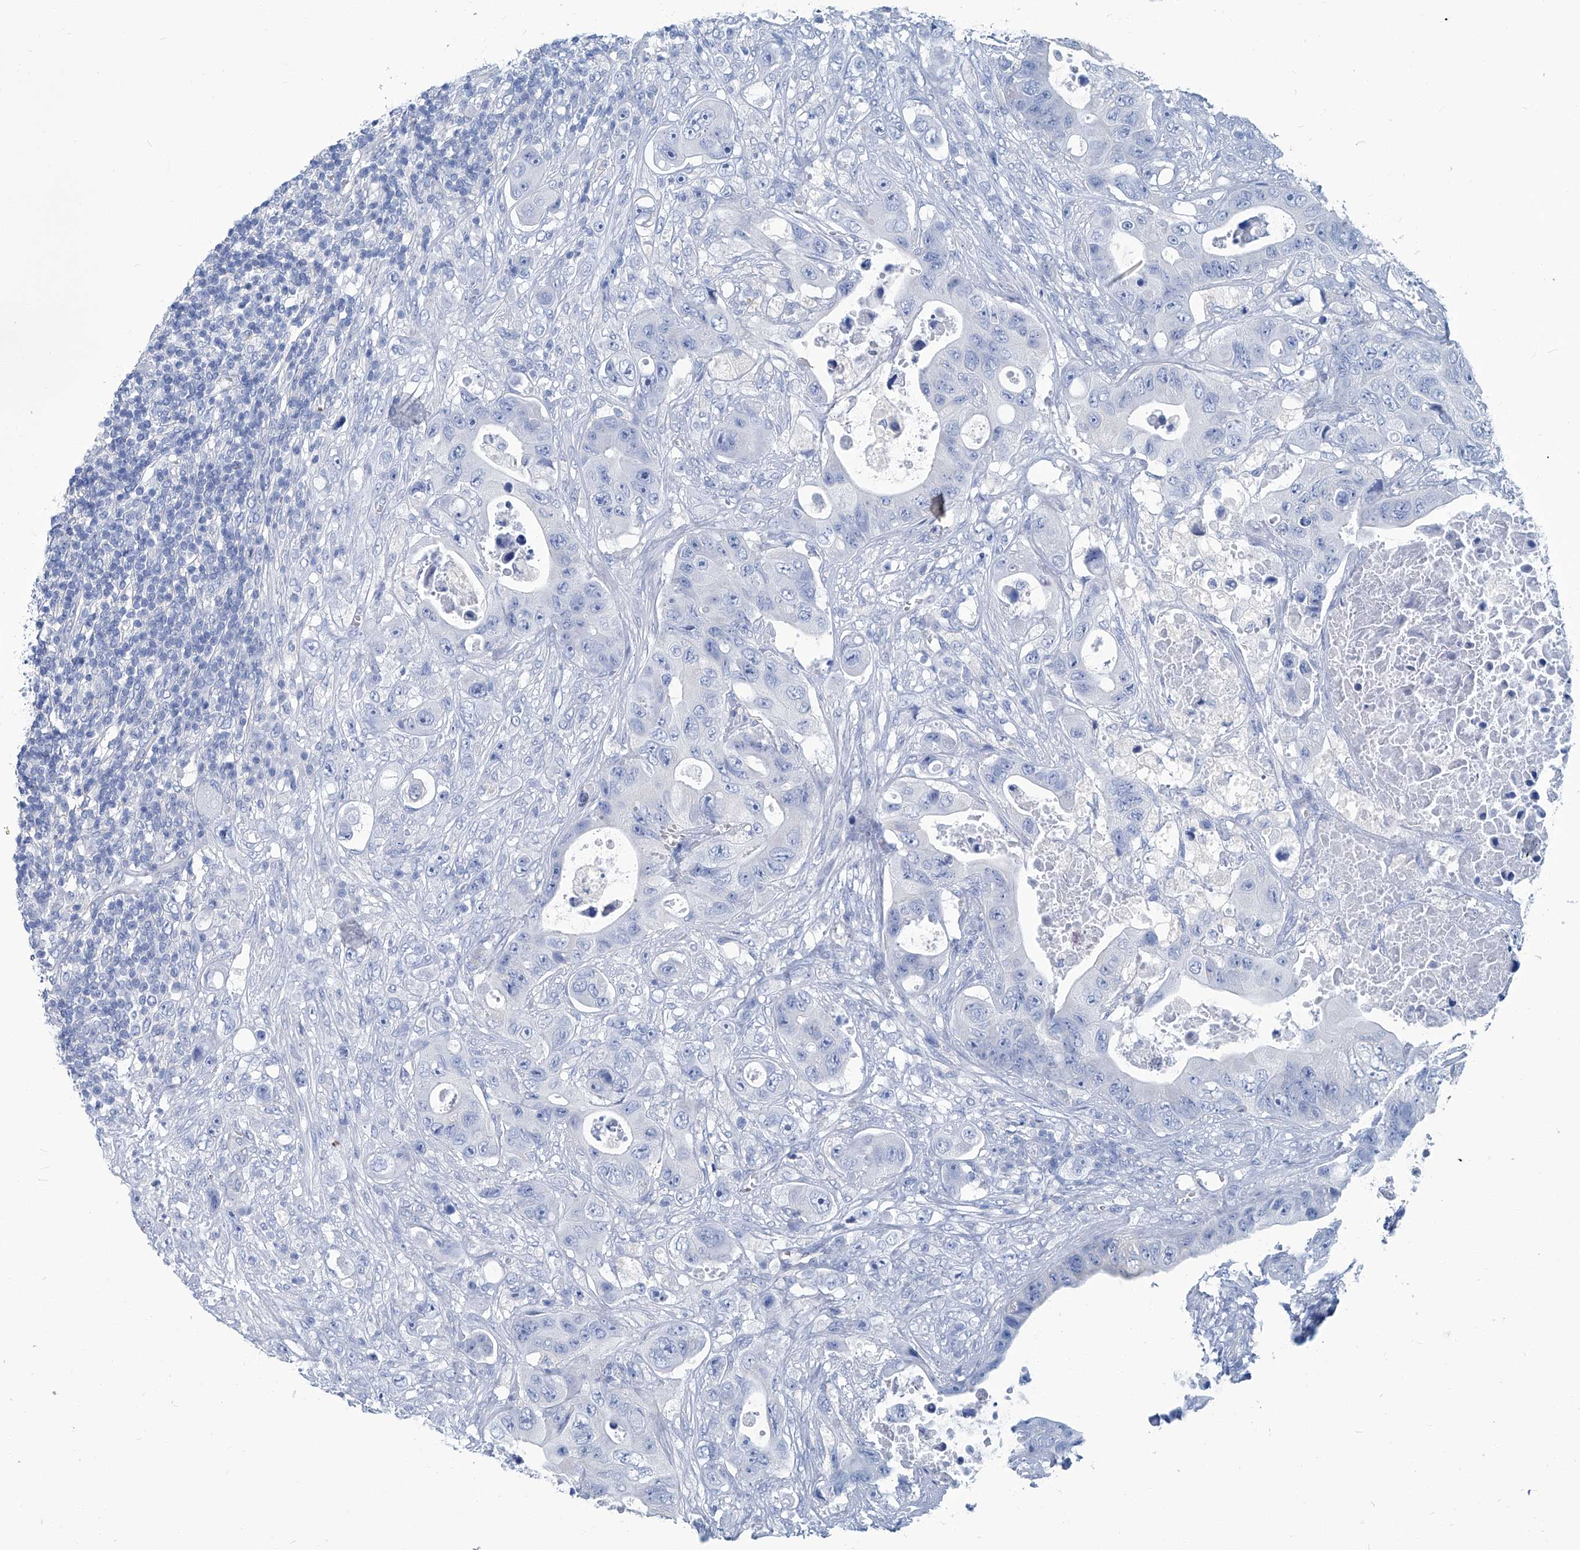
{"staining": {"intensity": "negative", "quantity": "none", "location": "none"}, "tissue": "colorectal cancer", "cell_type": "Tumor cells", "image_type": "cancer", "snomed": [{"axis": "morphology", "description": "Adenocarcinoma, NOS"}, {"axis": "topography", "description": "Colon"}], "caption": "This is an immunohistochemistry (IHC) photomicrograph of colorectal cancer (adenocarcinoma). There is no positivity in tumor cells.", "gene": "PFKL", "patient": {"sex": "female", "age": 46}}